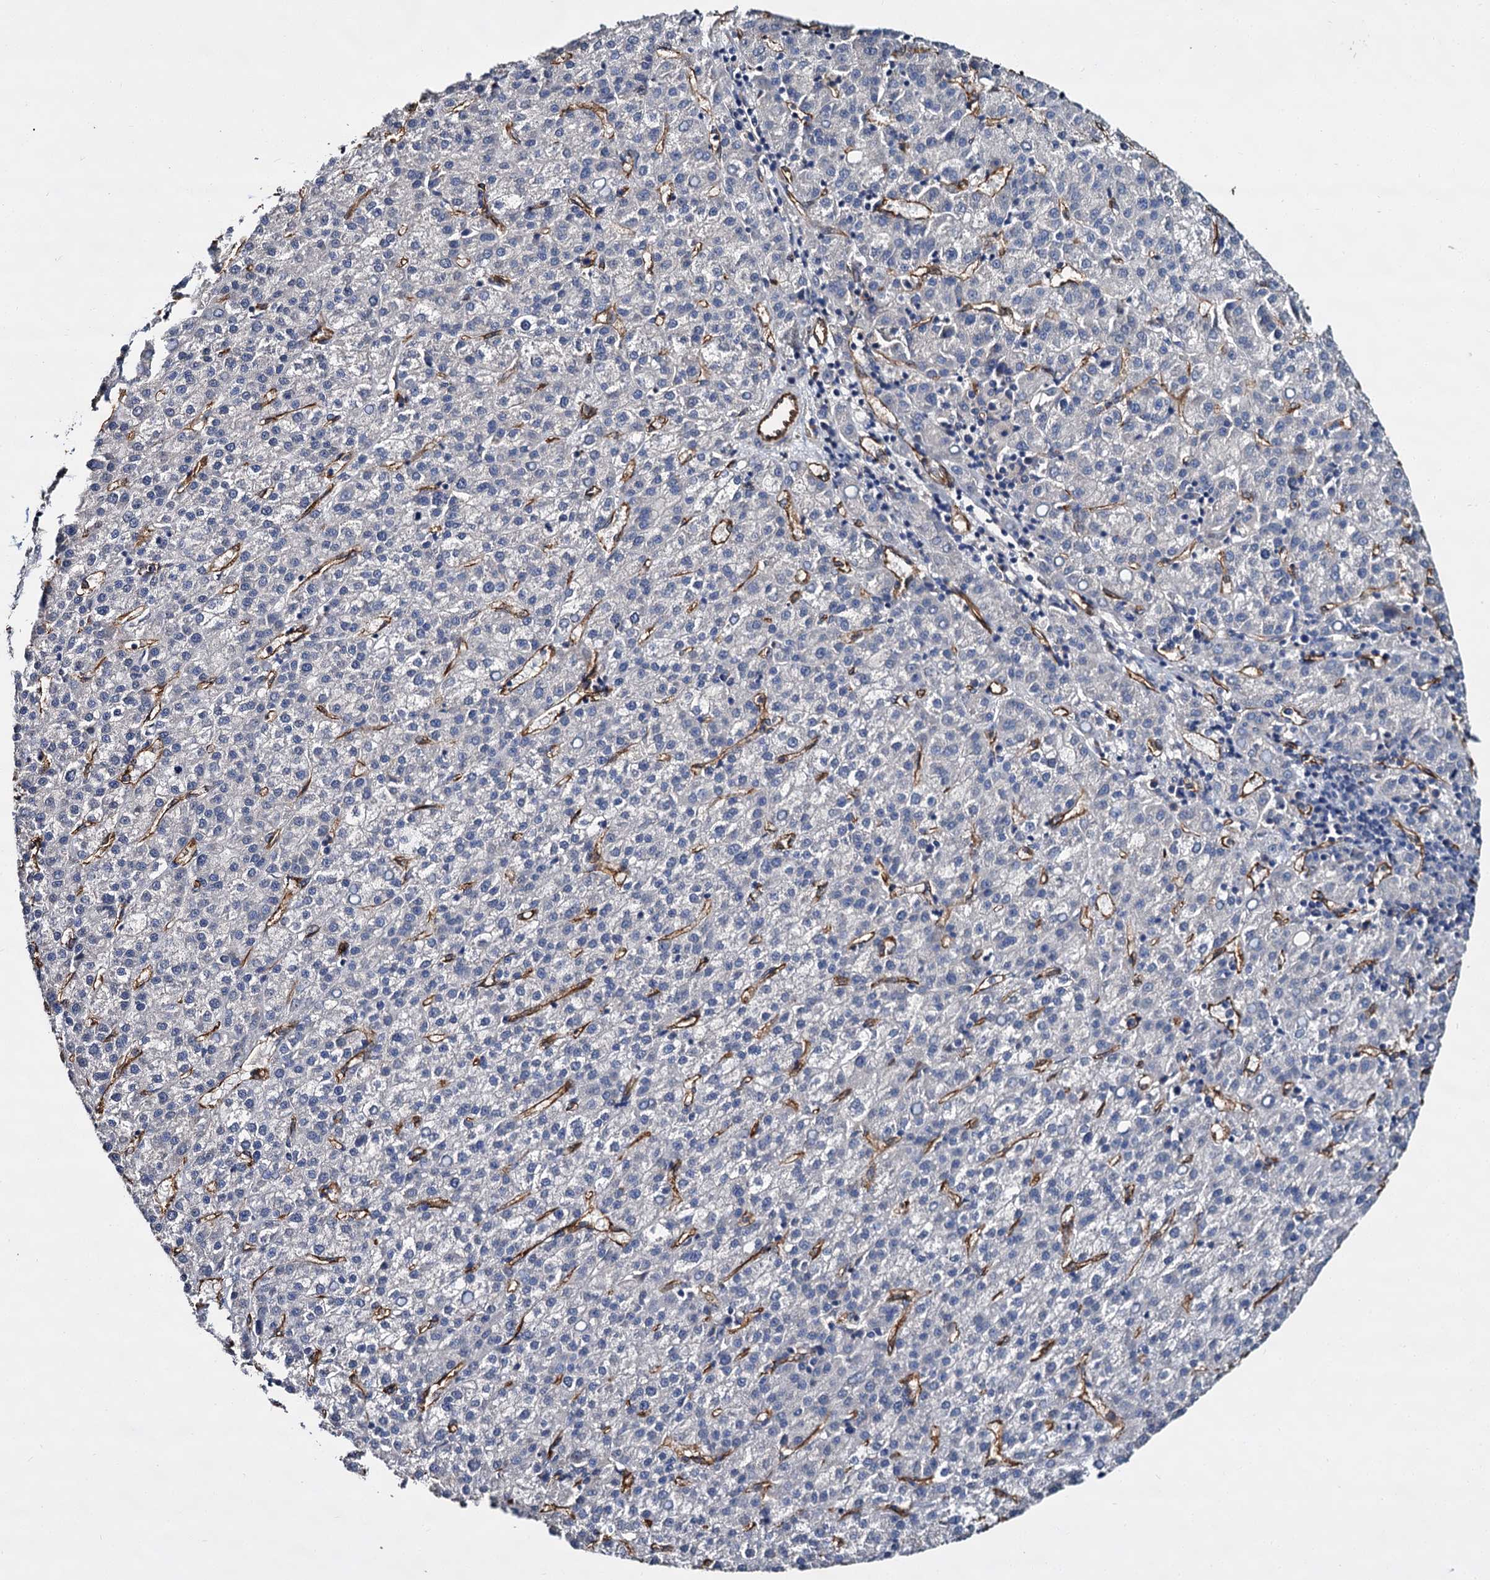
{"staining": {"intensity": "negative", "quantity": "none", "location": "none"}, "tissue": "liver cancer", "cell_type": "Tumor cells", "image_type": "cancer", "snomed": [{"axis": "morphology", "description": "Carcinoma, Hepatocellular, NOS"}, {"axis": "topography", "description": "Liver"}], "caption": "Immunohistochemistry of liver cancer (hepatocellular carcinoma) exhibits no expression in tumor cells.", "gene": "CACNA1C", "patient": {"sex": "female", "age": 58}}